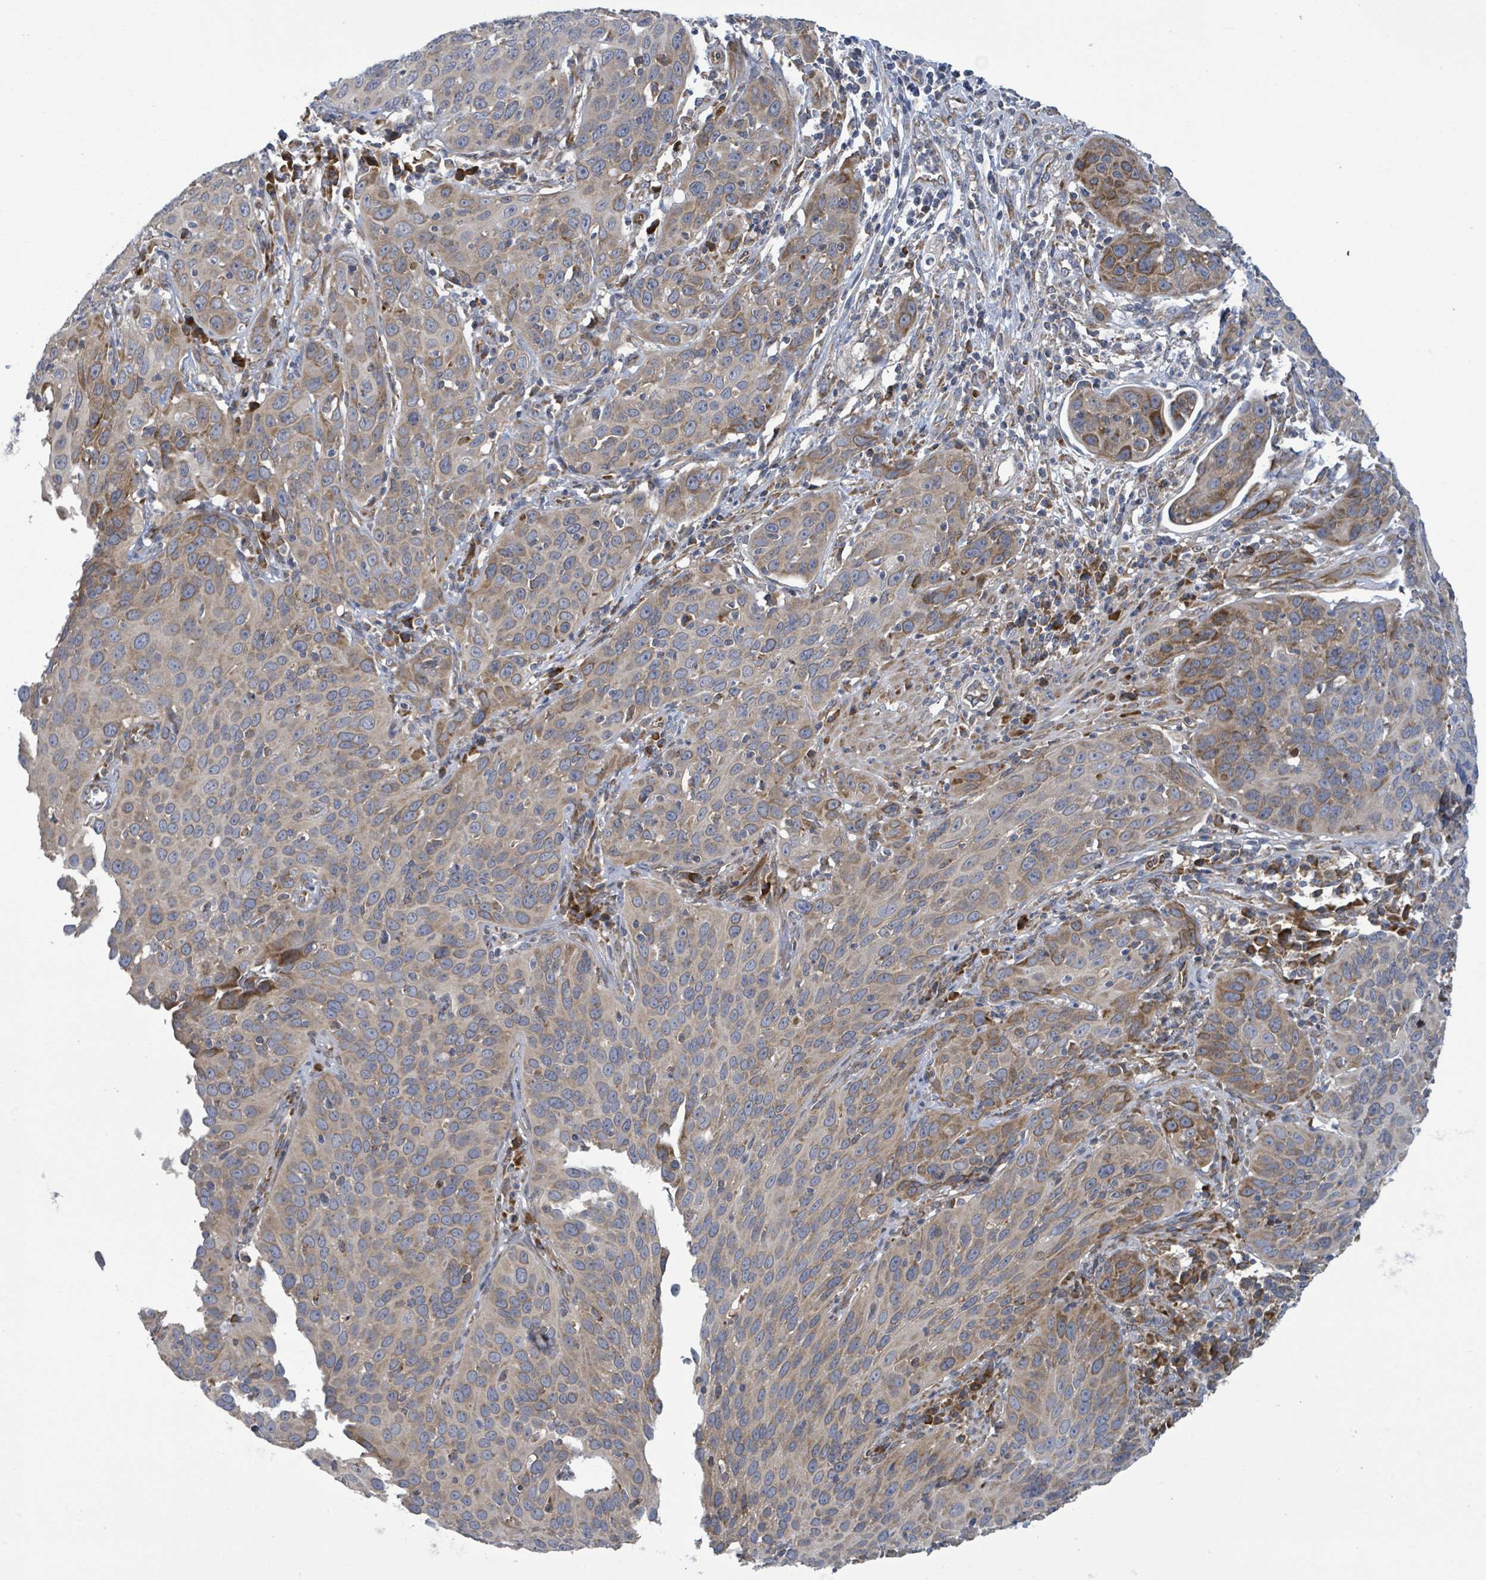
{"staining": {"intensity": "weak", "quantity": "25%-75%", "location": "cytoplasmic/membranous"}, "tissue": "cervical cancer", "cell_type": "Tumor cells", "image_type": "cancer", "snomed": [{"axis": "morphology", "description": "Squamous cell carcinoma, NOS"}, {"axis": "topography", "description": "Cervix"}], "caption": "Weak cytoplasmic/membranous expression is seen in approximately 25%-75% of tumor cells in cervical cancer. (DAB (3,3'-diaminobenzidine) = brown stain, brightfield microscopy at high magnification).", "gene": "NOMO1", "patient": {"sex": "female", "age": 36}}